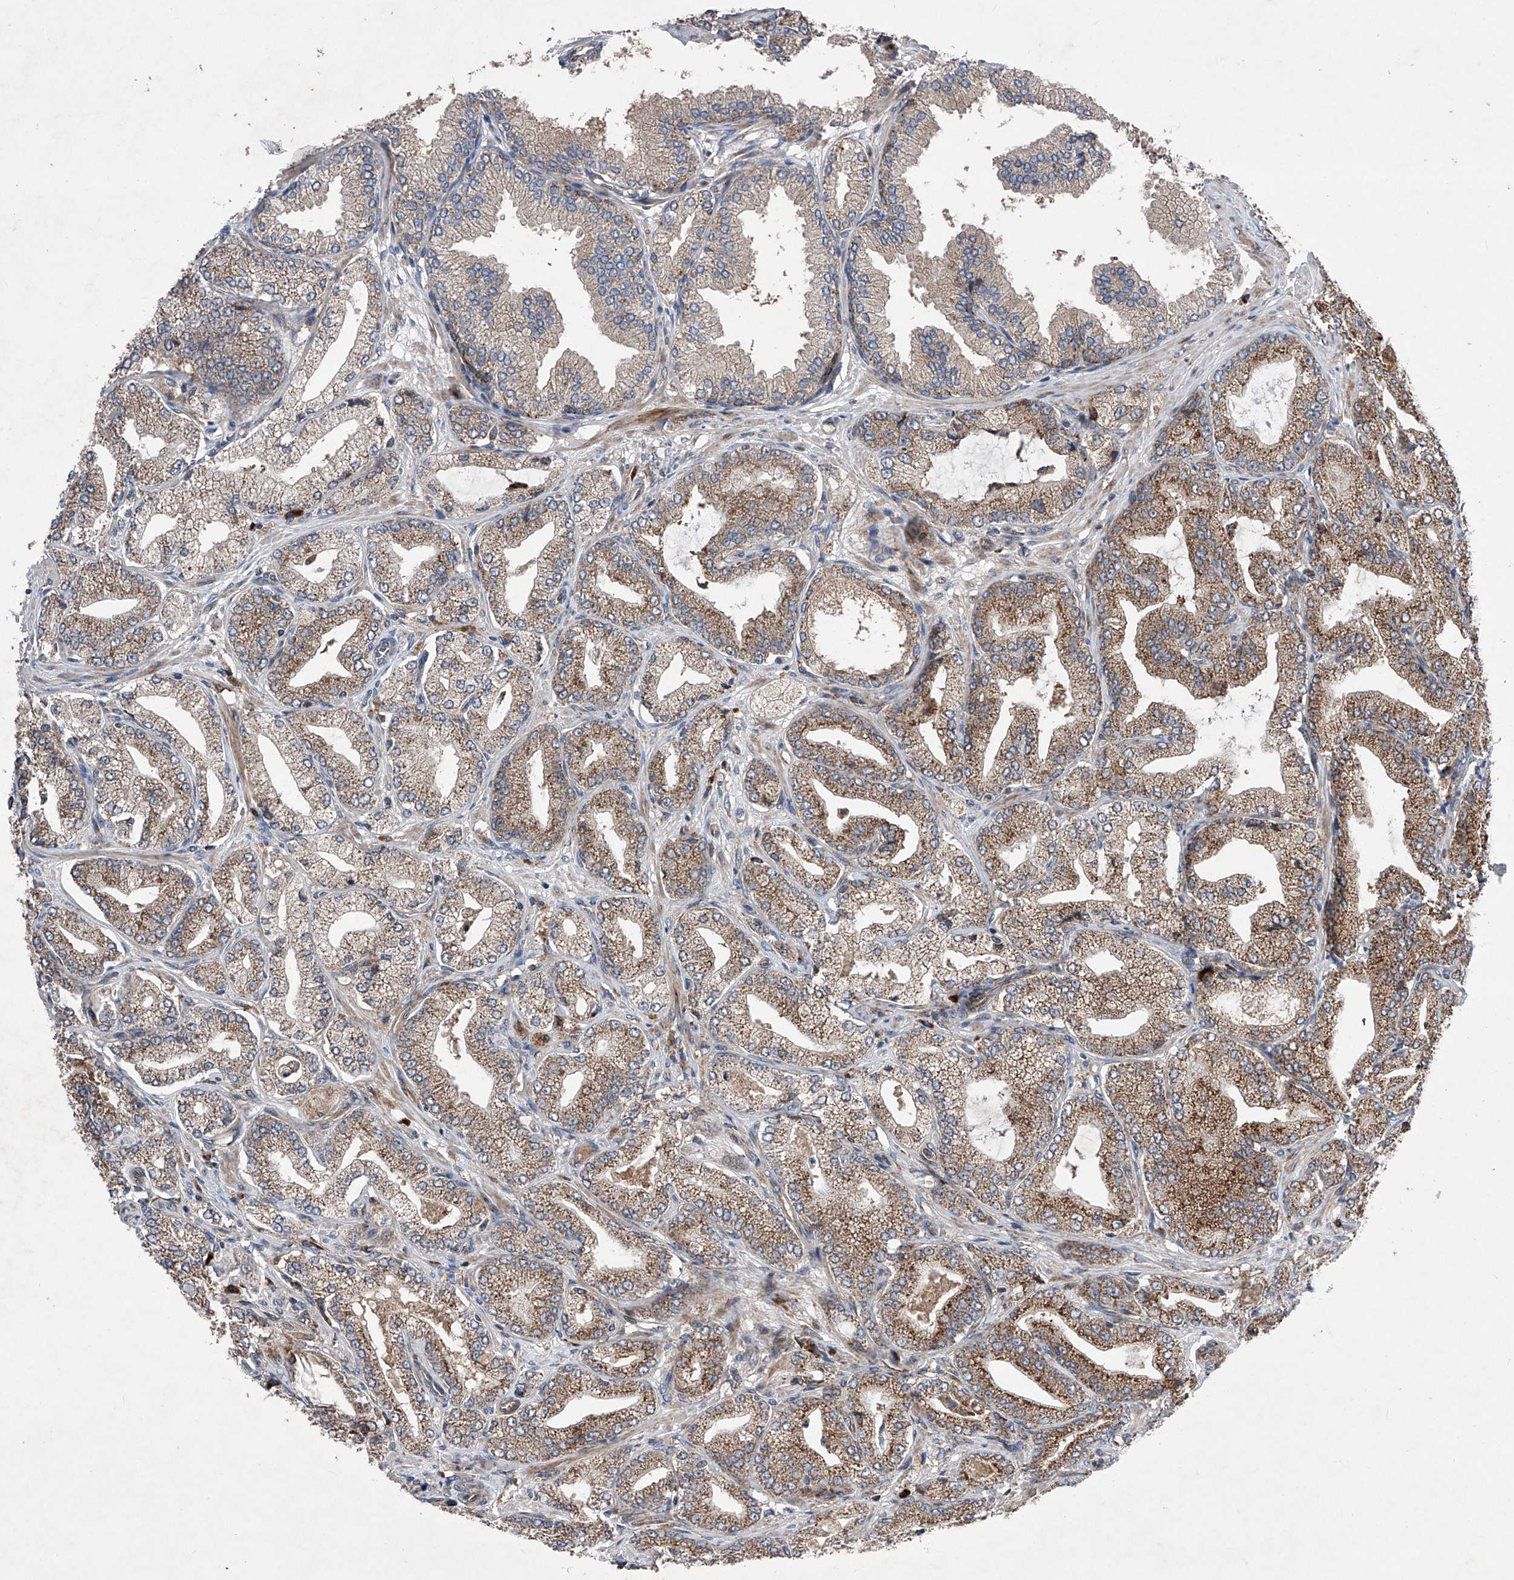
{"staining": {"intensity": "moderate", "quantity": ">75%", "location": "cytoplasmic/membranous"}, "tissue": "prostate cancer", "cell_type": "Tumor cells", "image_type": "cancer", "snomed": [{"axis": "morphology", "description": "Adenocarcinoma, Low grade"}, {"axis": "topography", "description": "Prostate"}], "caption": "High-power microscopy captured an IHC micrograph of prostate cancer (low-grade adenocarcinoma), revealing moderate cytoplasmic/membranous positivity in about >75% of tumor cells.", "gene": "DAD1", "patient": {"sex": "male", "age": 63}}